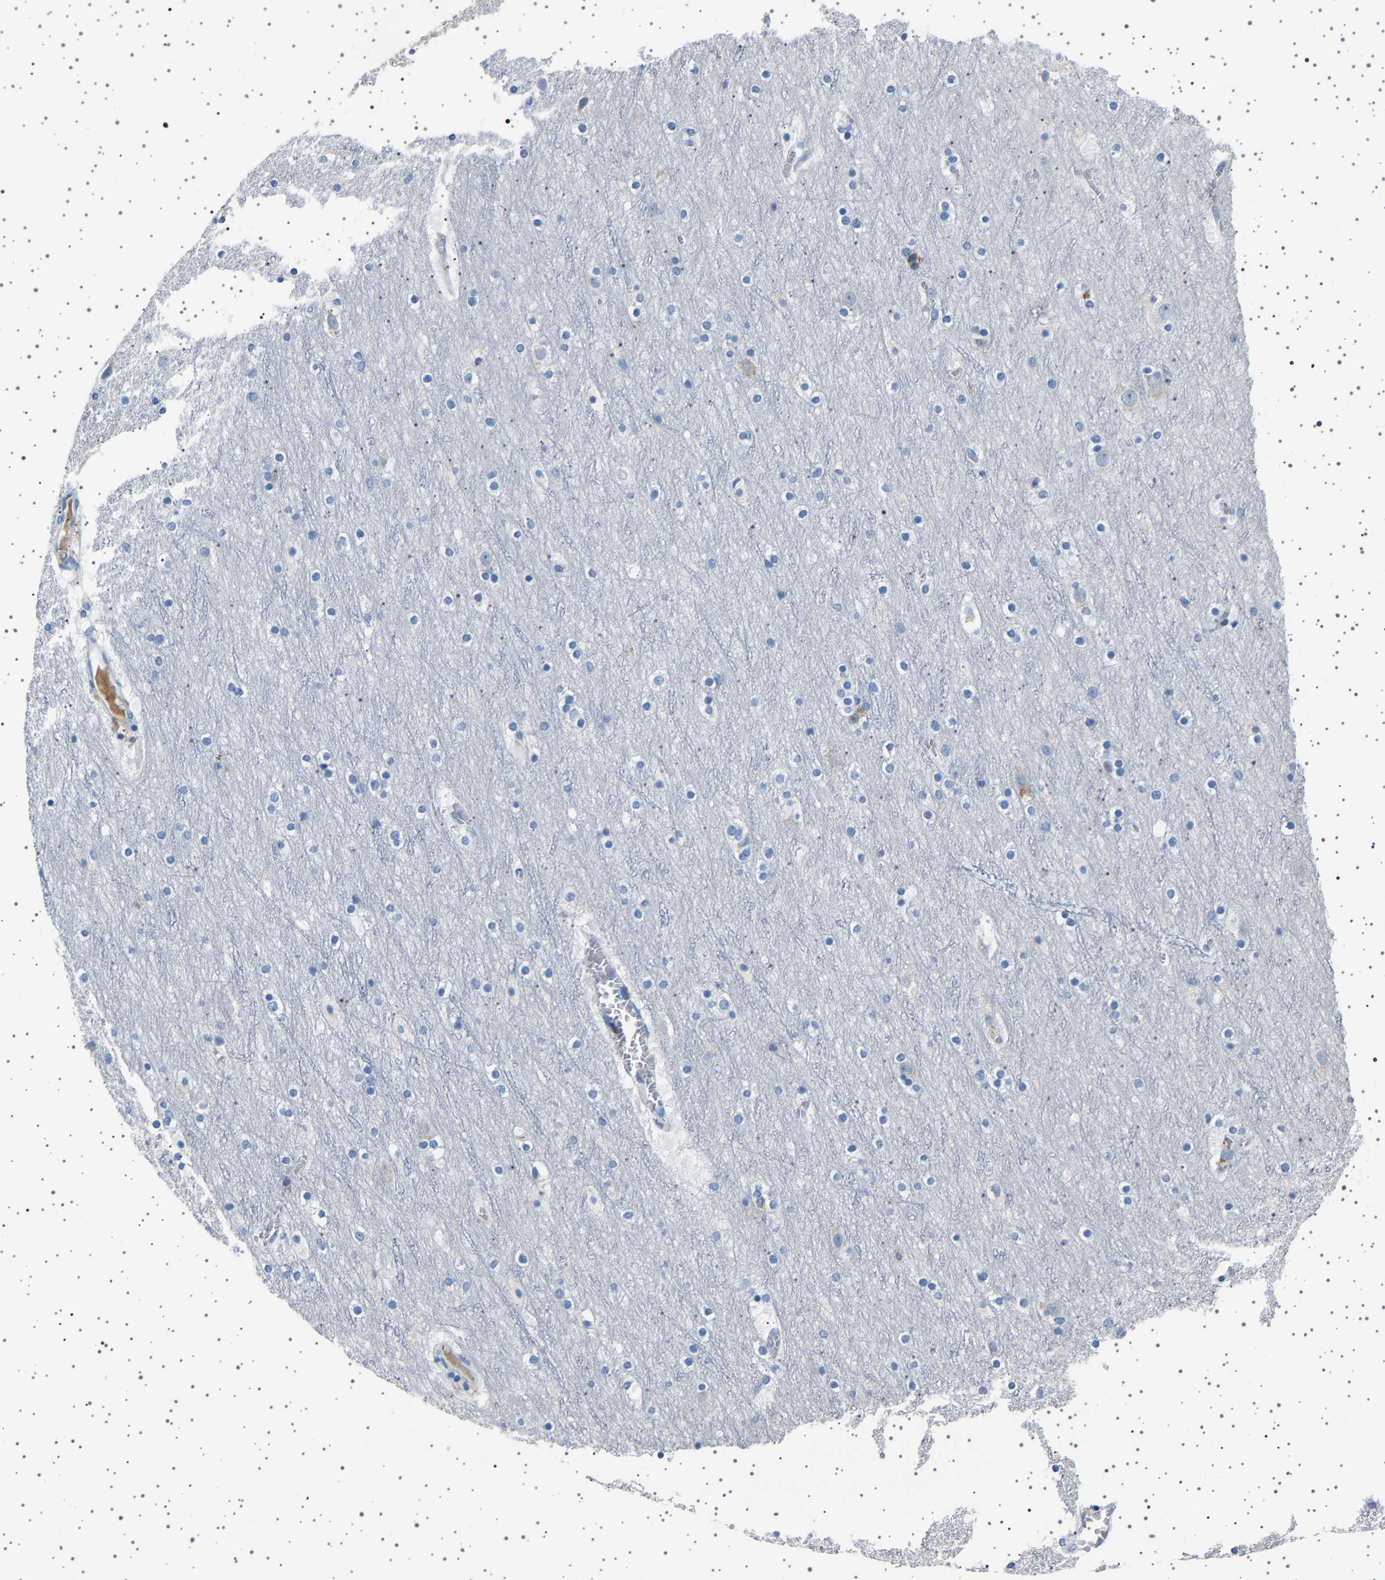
{"staining": {"intensity": "negative", "quantity": "none", "location": "none"}, "tissue": "cerebral cortex", "cell_type": "Endothelial cells", "image_type": "normal", "snomed": [{"axis": "morphology", "description": "Normal tissue, NOS"}, {"axis": "topography", "description": "Cerebral cortex"}], "caption": "A histopathology image of cerebral cortex stained for a protein demonstrates no brown staining in endothelial cells. (Stains: DAB (3,3'-diaminobenzidine) immunohistochemistry (IHC) with hematoxylin counter stain, Microscopy: brightfield microscopy at high magnification).", "gene": "FTCD", "patient": {"sex": "male", "age": 45}}